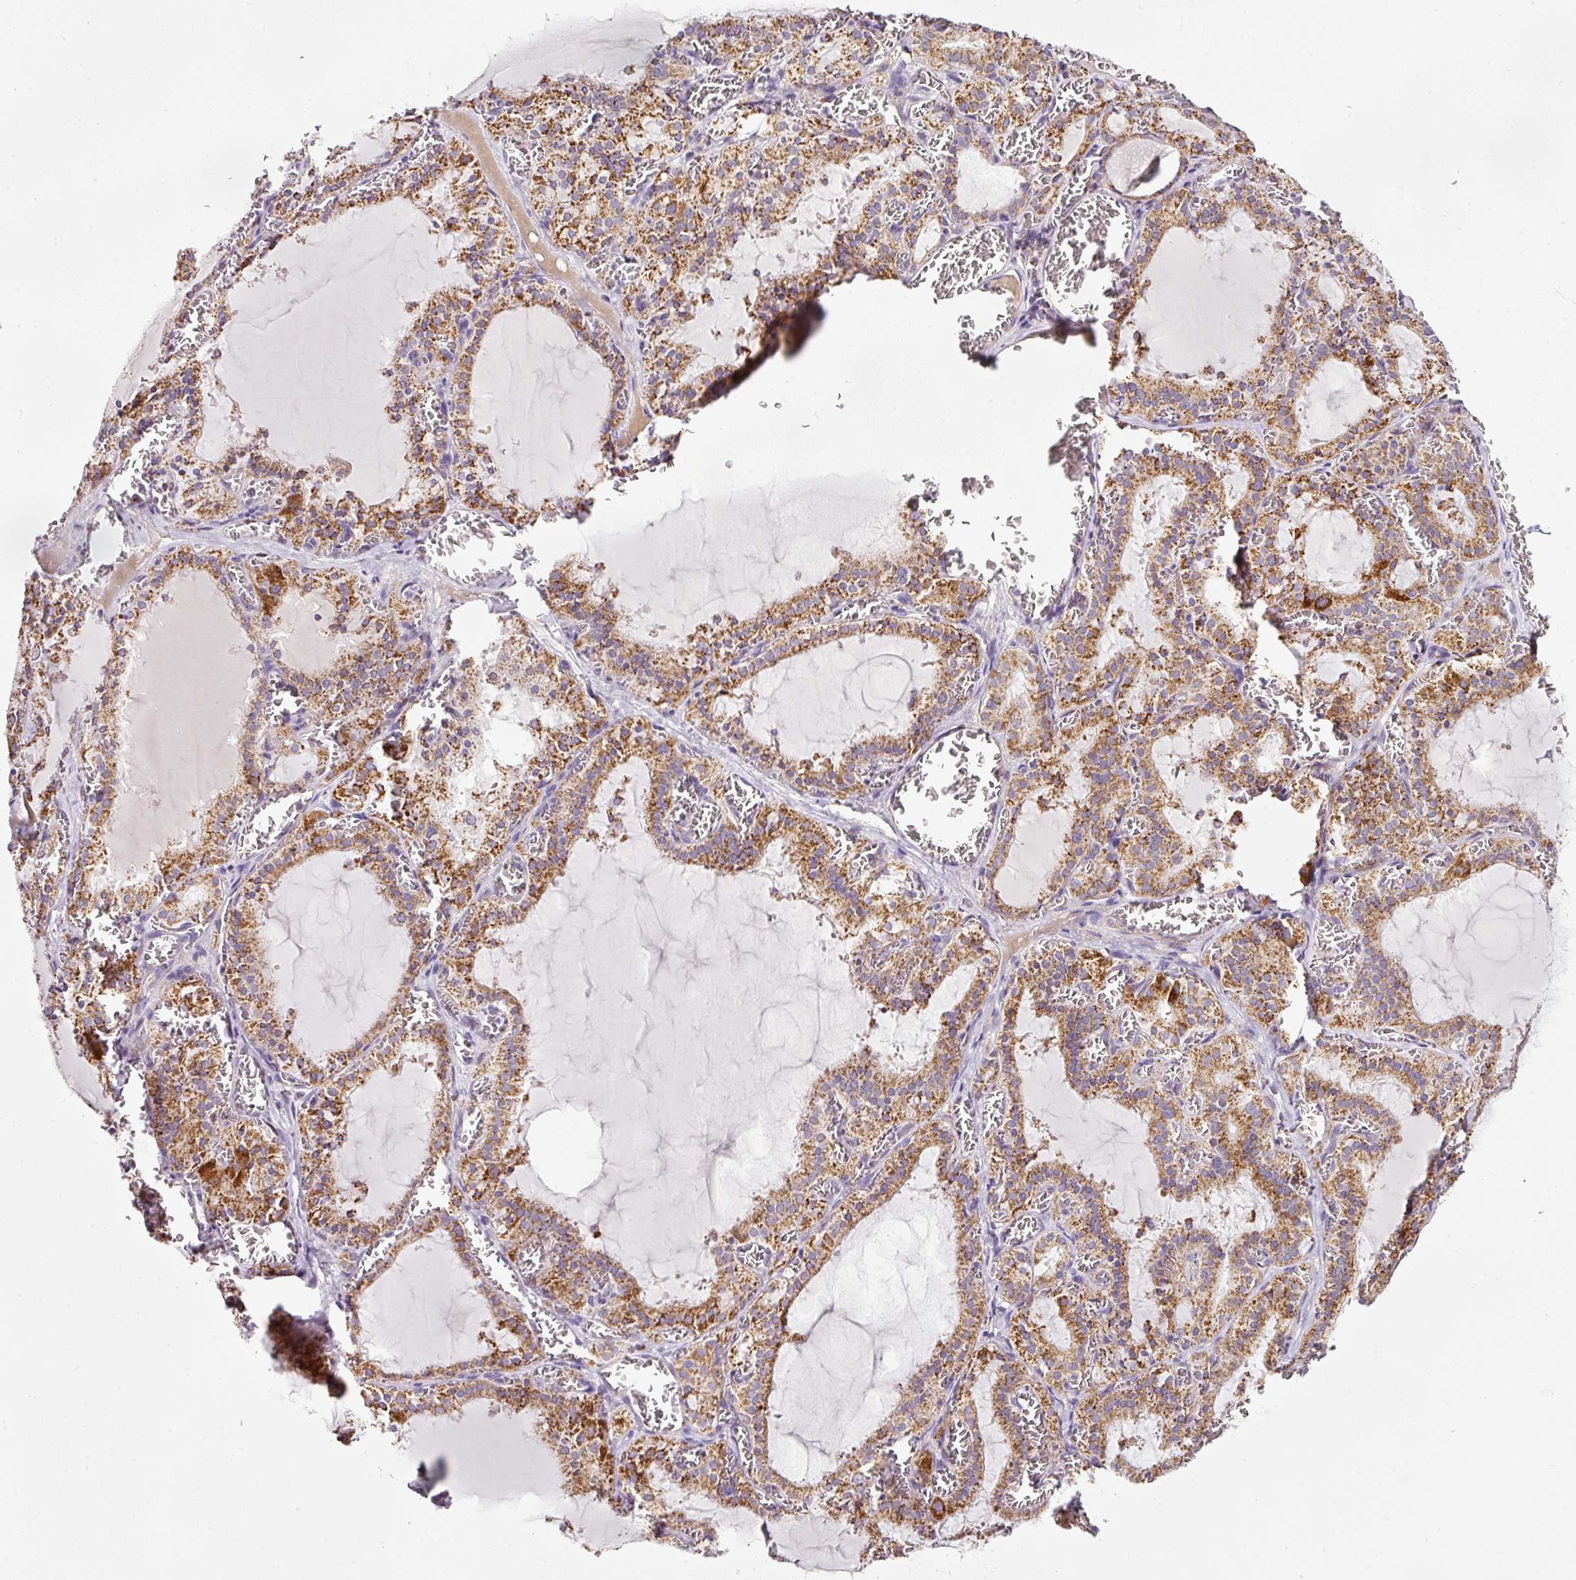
{"staining": {"intensity": "moderate", "quantity": ">75%", "location": "cytoplasmic/membranous"}, "tissue": "thyroid gland", "cell_type": "Glandular cells", "image_type": "normal", "snomed": [{"axis": "morphology", "description": "Normal tissue, NOS"}, {"axis": "topography", "description": "Thyroid gland"}], "caption": "A high-resolution micrograph shows immunohistochemistry staining of unremarkable thyroid gland, which shows moderate cytoplasmic/membranous positivity in approximately >75% of glandular cells.", "gene": "SDHA", "patient": {"sex": "female", "age": 30}}